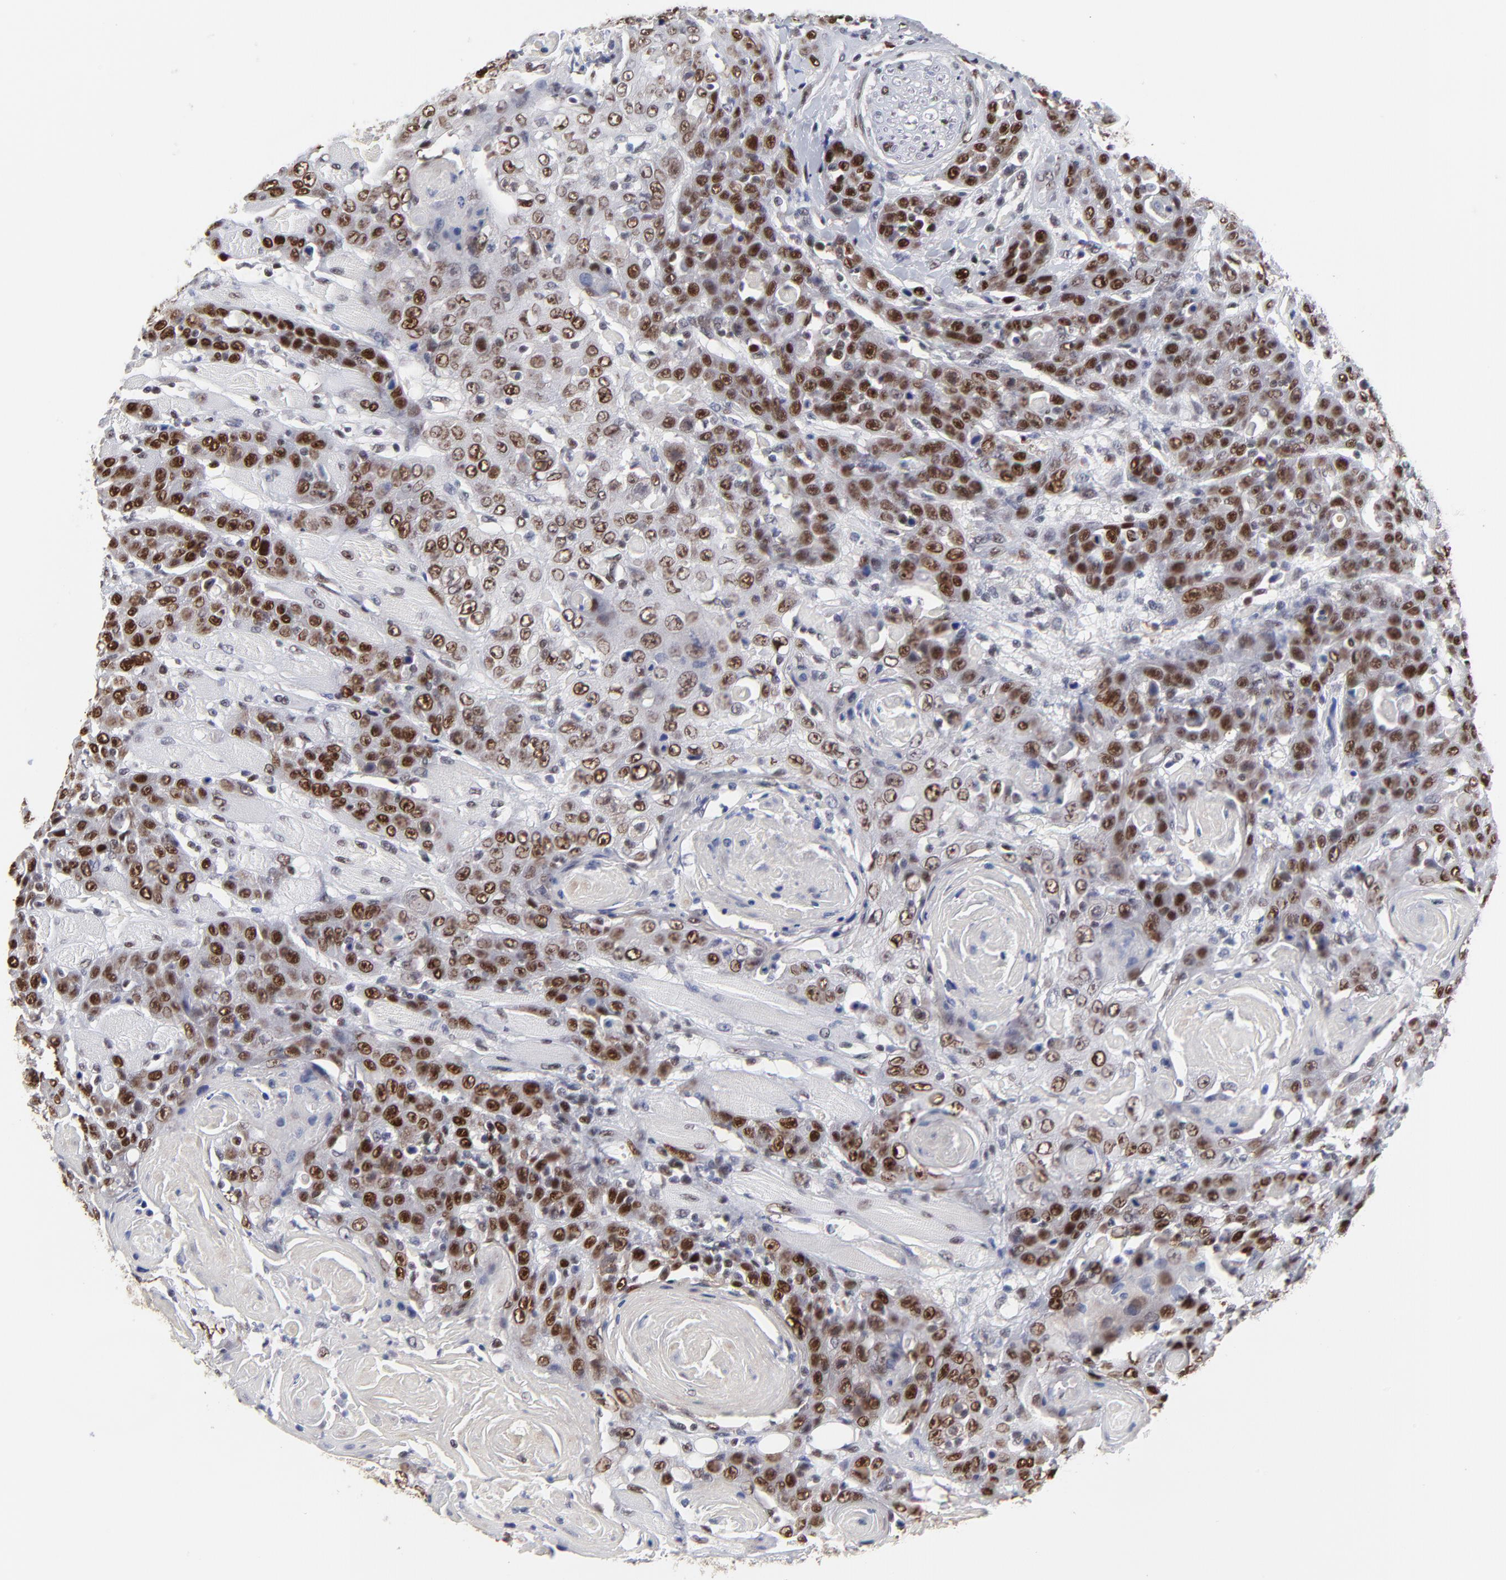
{"staining": {"intensity": "moderate", "quantity": ">75%", "location": "nuclear"}, "tissue": "head and neck cancer", "cell_type": "Tumor cells", "image_type": "cancer", "snomed": [{"axis": "morphology", "description": "Squamous cell carcinoma, NOS"}, {"axis": "topography", "description": "Head-Neck"}], "caption": "This is a photomicrograph of immunohistochemistry staining of head and neck cancer, which shows moderate expression in the nuclear of tumor cells.", "gene": "OGFOD1", "patient": {"sex": "female", "age": 84}}